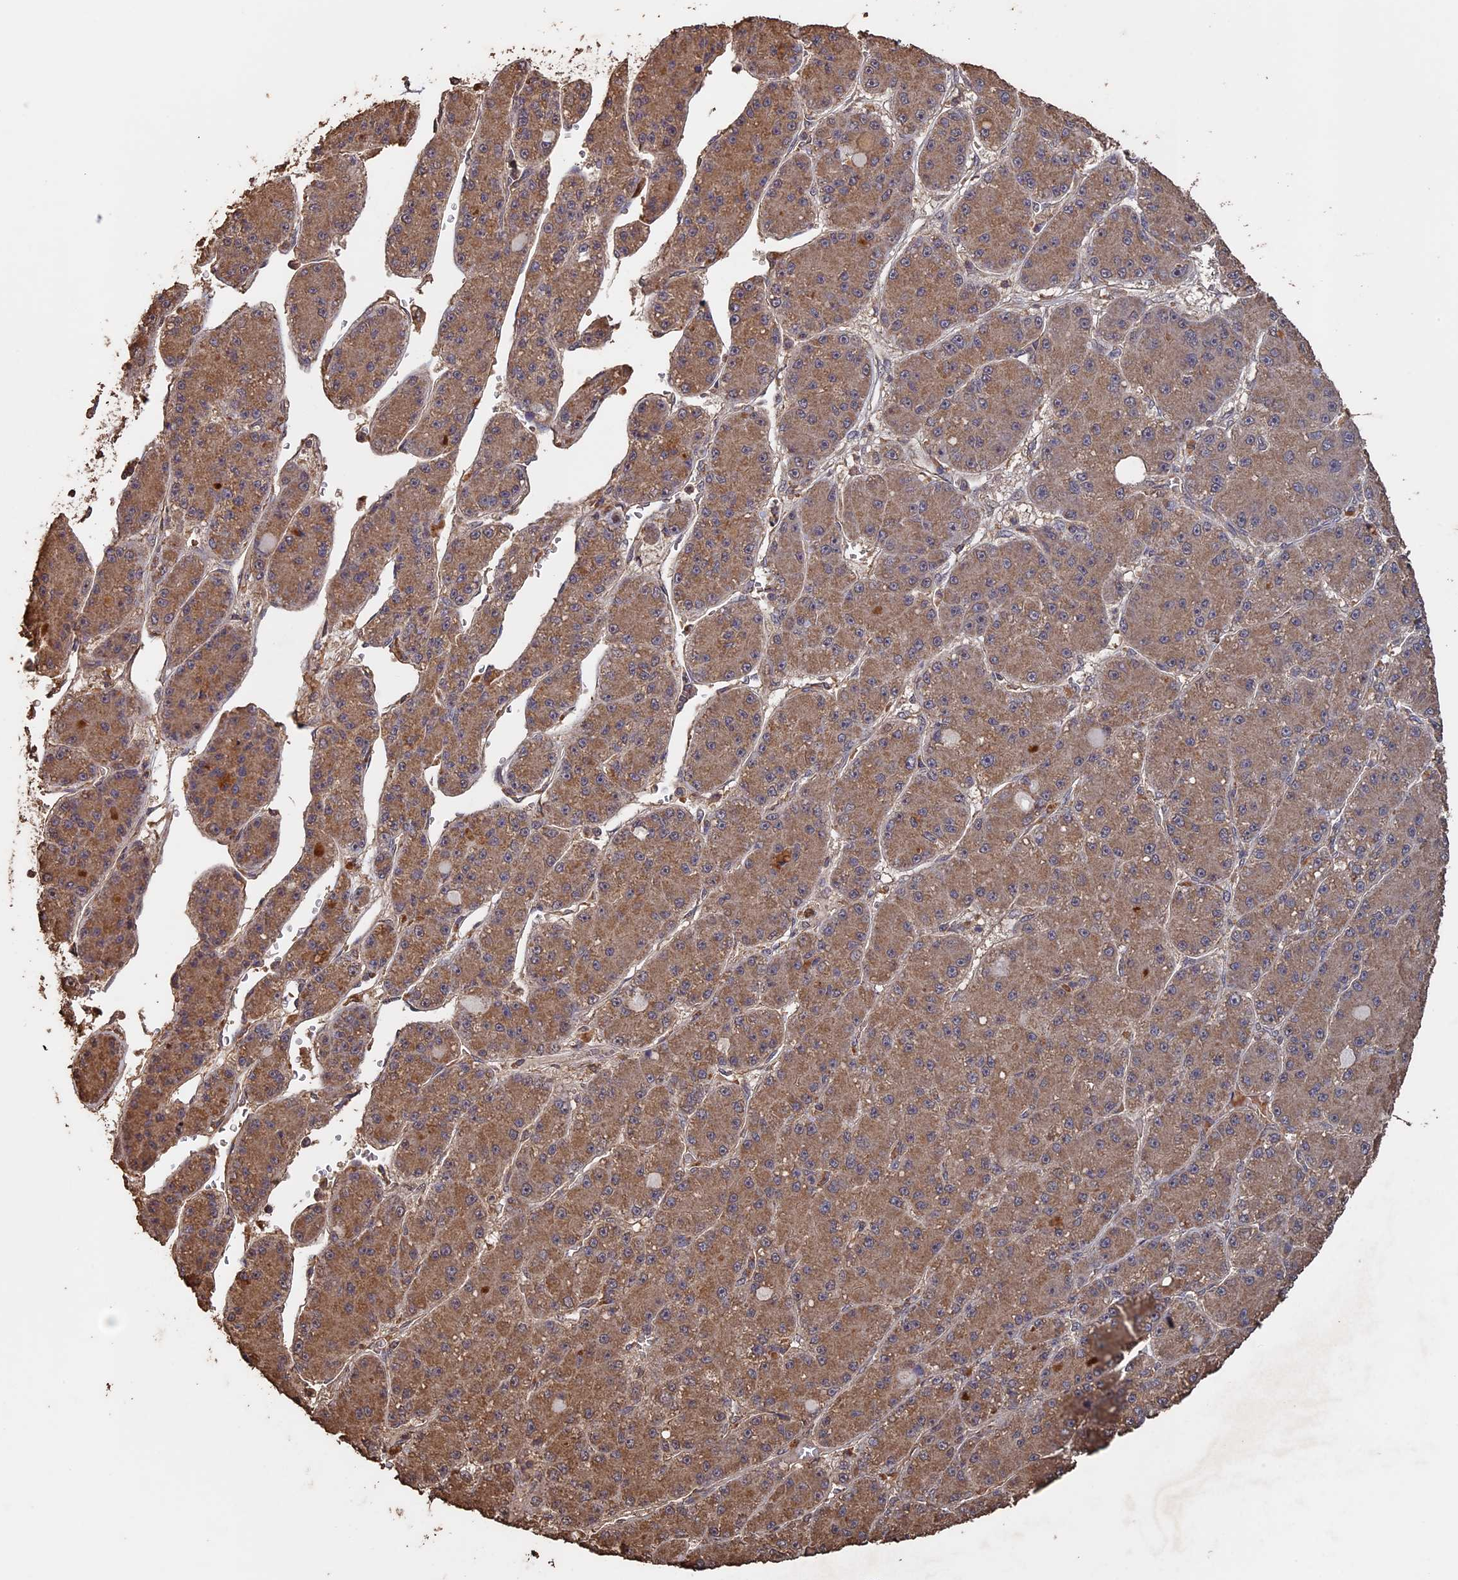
{"staining": {"intensity": "moderate", "quantity": ">75%", "location": "cytoplasmic/membranous"}, "tissue": "liver cancer", "cell_type": "Tumor cells", "image_type": "cancer", "snomed": [{"axis": "morphology", "description": "Carcinoma, Hepatocellular, NOS"}, {"axis": "topography", "description": "Liver"}], "caption": "An image of liver hepatocellular carcinoma stained for a protein reveals moderate cytoplasmic/membranous brown staining in tumor cells.", "gene": "HUNK", "patient": {"sex": "male", "age": 67}}